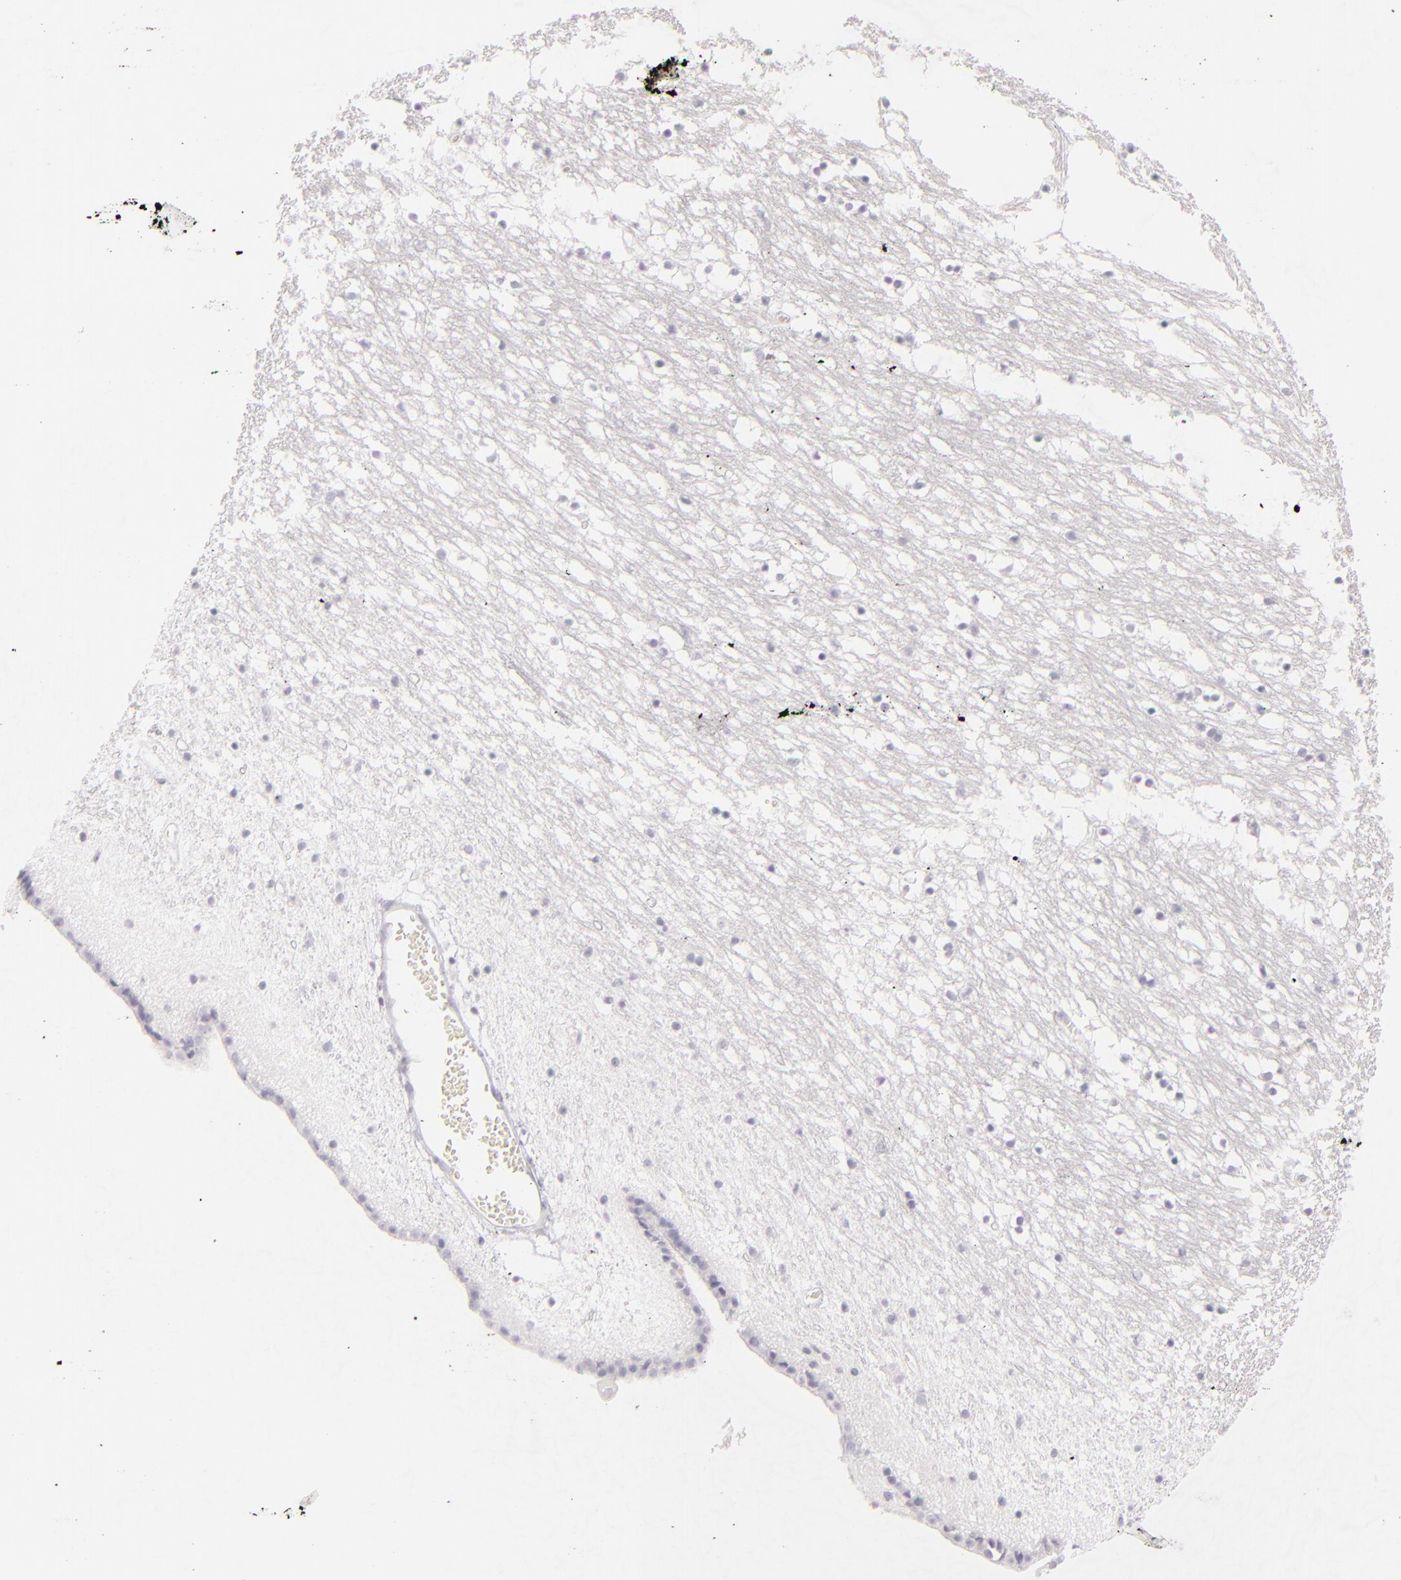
{"staining": {"intensity": "negative", "quantity": "none", "location": "none"}, "tissue": "caudate", "cell_type": "Glial cells", "image_type": "normal", "snomed": [{"axis": "morphology", "description": "Normal tissue, NOS"}, {"axis": "topography", "description": "Lateral ventricle wall"}], "caption": "This histopathology image is of normal caudate stained with immunohistochemistry (IHC) to label a protein in brown with the nuclei are counter-stained blue. There is no staining in glial cells.", "gene": "CDX2", "patient": {"sex": "male", "age": 45}}